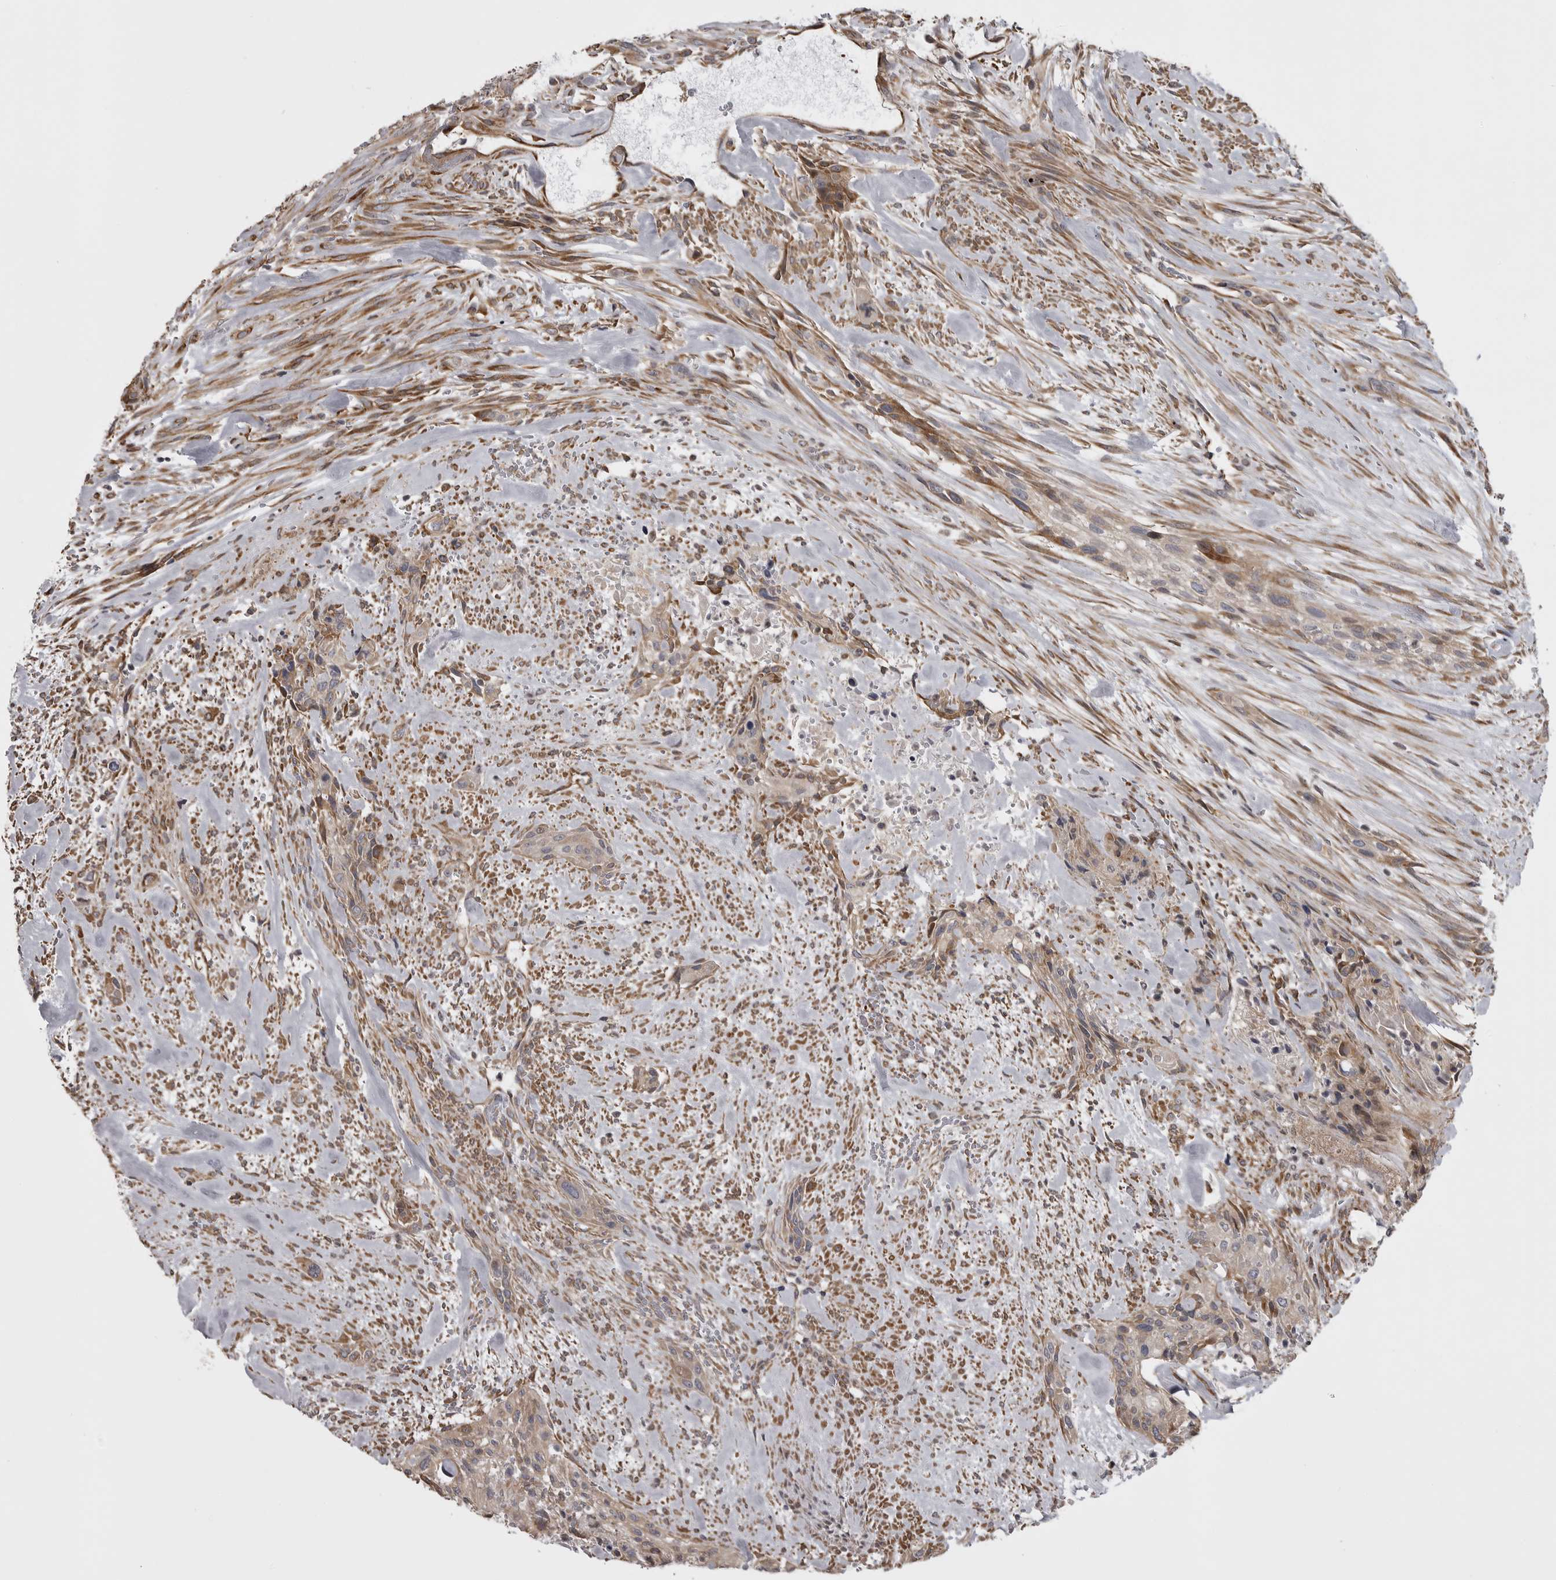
{"staining": {"intensity": "weak", "quantity": ">75%", "location": "cytoplasmic/membranous"}, "tissue": "urothelial cancer", "cell_type": "Tumor cells", "image_type": "cancer", "snomed": [{"axis": "morphology", "description": "Urothelial carcinoma, High grade"}, {"axis": "topography", "description": "Urinary bladder"}], "caption": "There is low levels of weak cytoplasmic/membranous staining in tumor cells of urothelial cancer, as demonstrated by immunohistochemical staining (brown color).", "gene": "ZNRF1", "patient": {"sex": "male", "age": 35}}